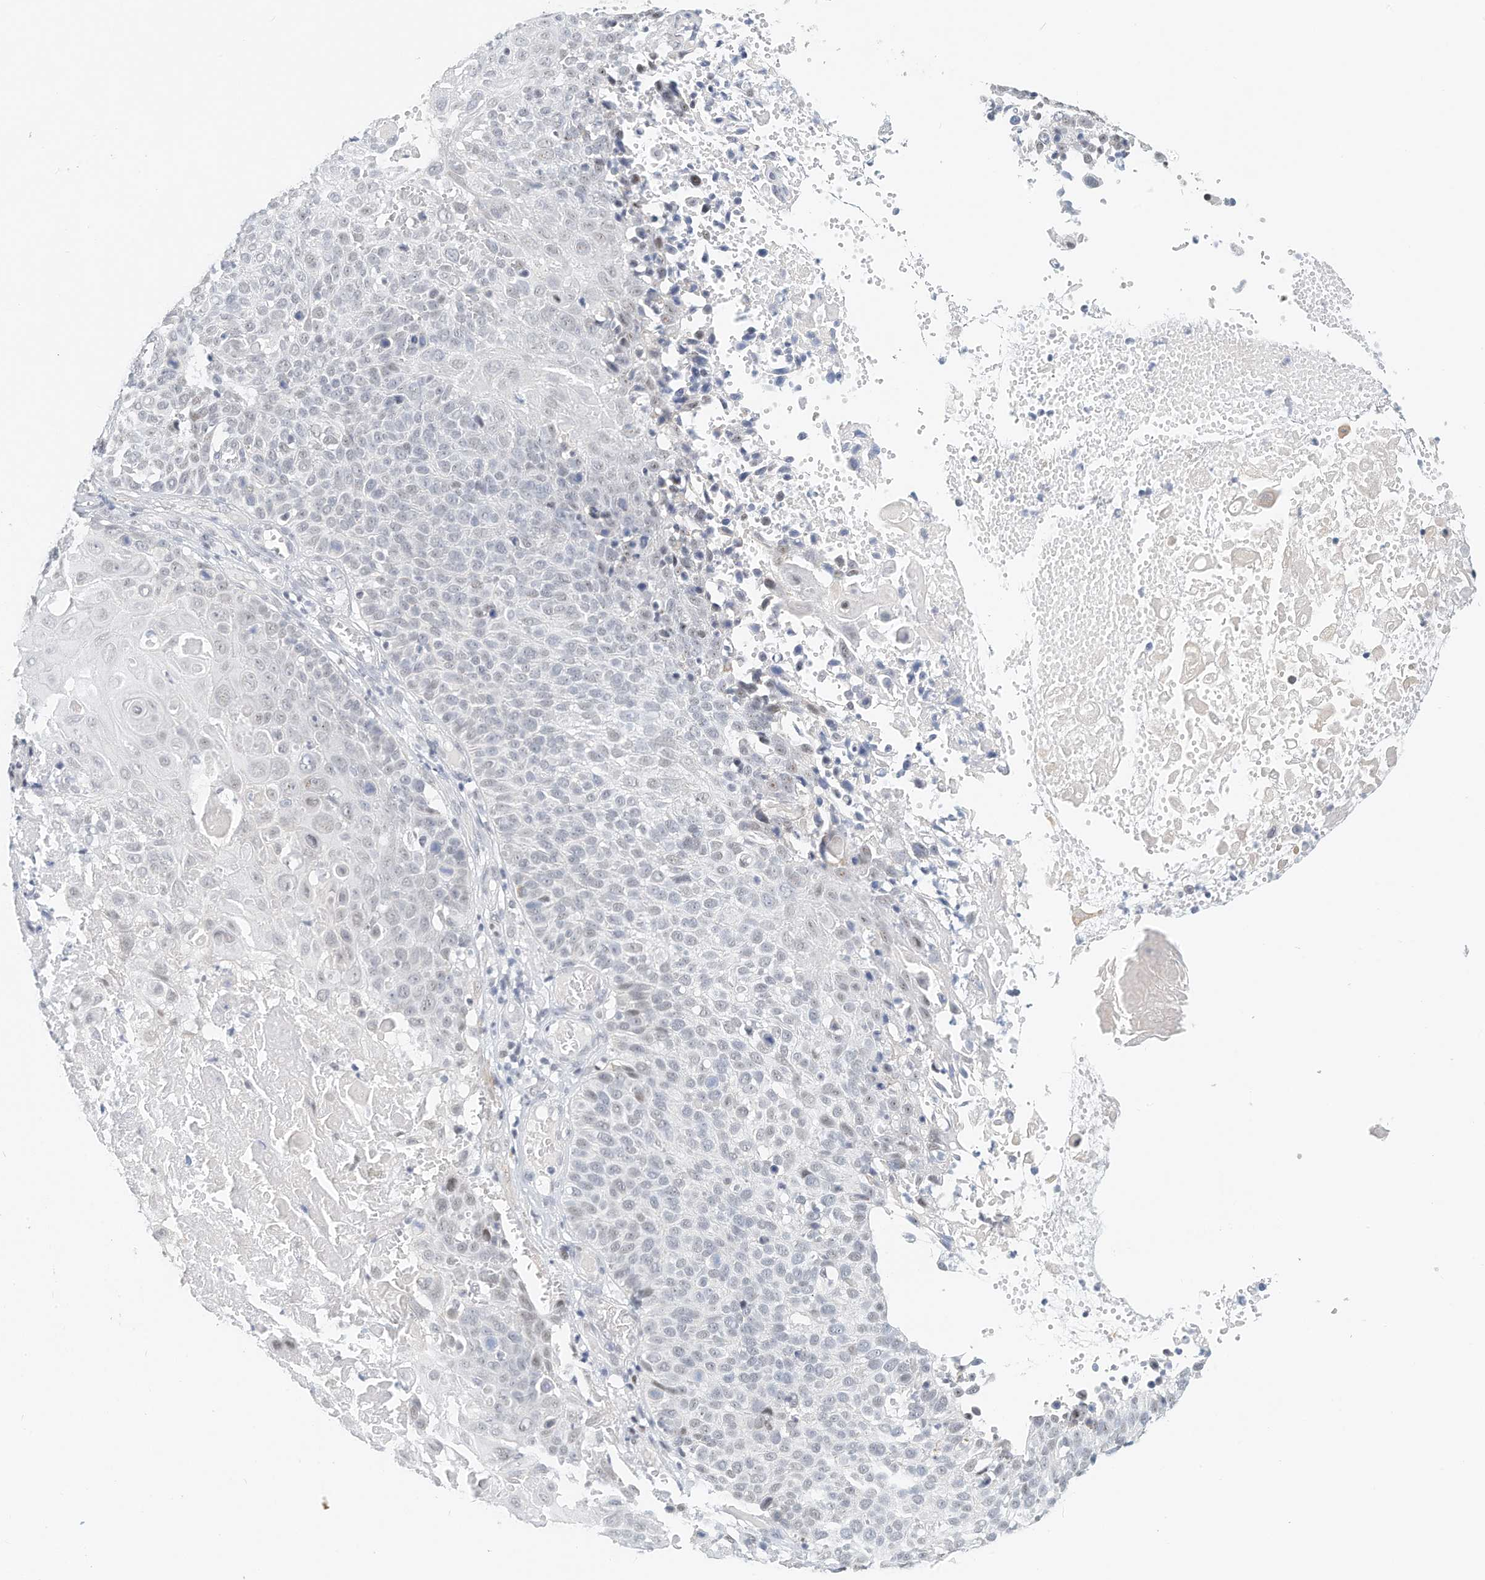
{"staining": {"intensity": "negative", "quantity": "none", "location": "none"}, "tissue": "cervical cancer", "cell_type": "Tumor cells", "image_type": "cancer", "snomed": [{"axis": "morphology", "description": "Squamous cell carcinoma, NOS"}, {"axis": "topography", "description": "Cervix"}], "caption": "A histopathology image of human squamous cell carcinoma (cervical) is negative for staining in tumor cells. (DAB (3,3'-diaminobenzidine) immunohistochemistry with hematoxylin counter stain).", "gene": "ARHGAP28", "patient": {"sex": "female", "age": 74}}